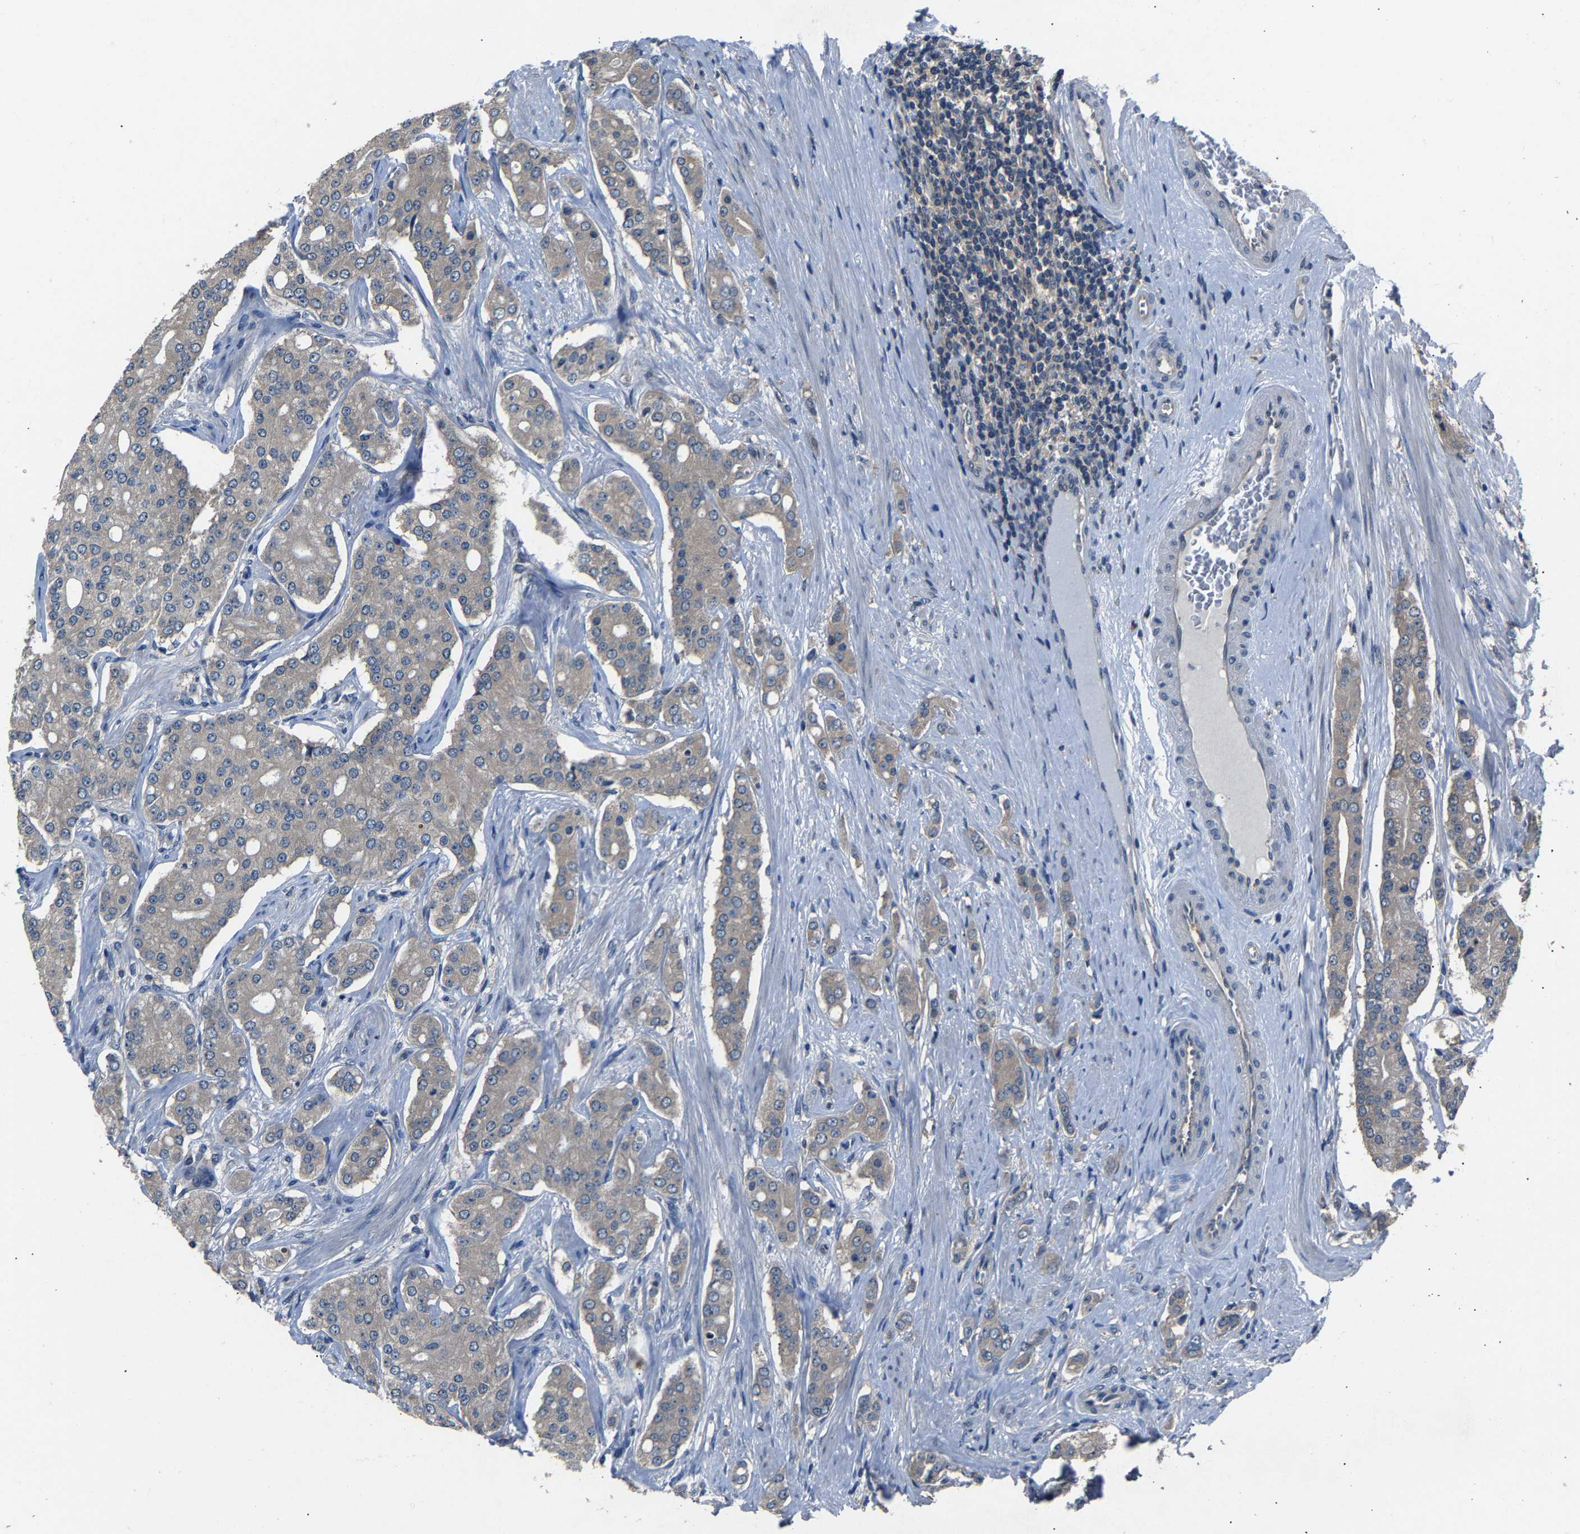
{"staining": {"intensity": "negative", "quantity": "none", "location": "none"}, "tissue": "prostate cancer", "cell_type": "Tumor cells", "image_type": "cancer", "snomed": [{"axis": "morphology", "description": "Adenocarcinoma, High grade"}, {"axis": "topography", "description": "Prostate"}], "caption": "Prostate adenocarcinoma (high-grade) was stained to show a protein in brown. There is no significant staining in tumor cells.", "gene": "ABCC9", "patient": {"sex": "male", "age": 71}}